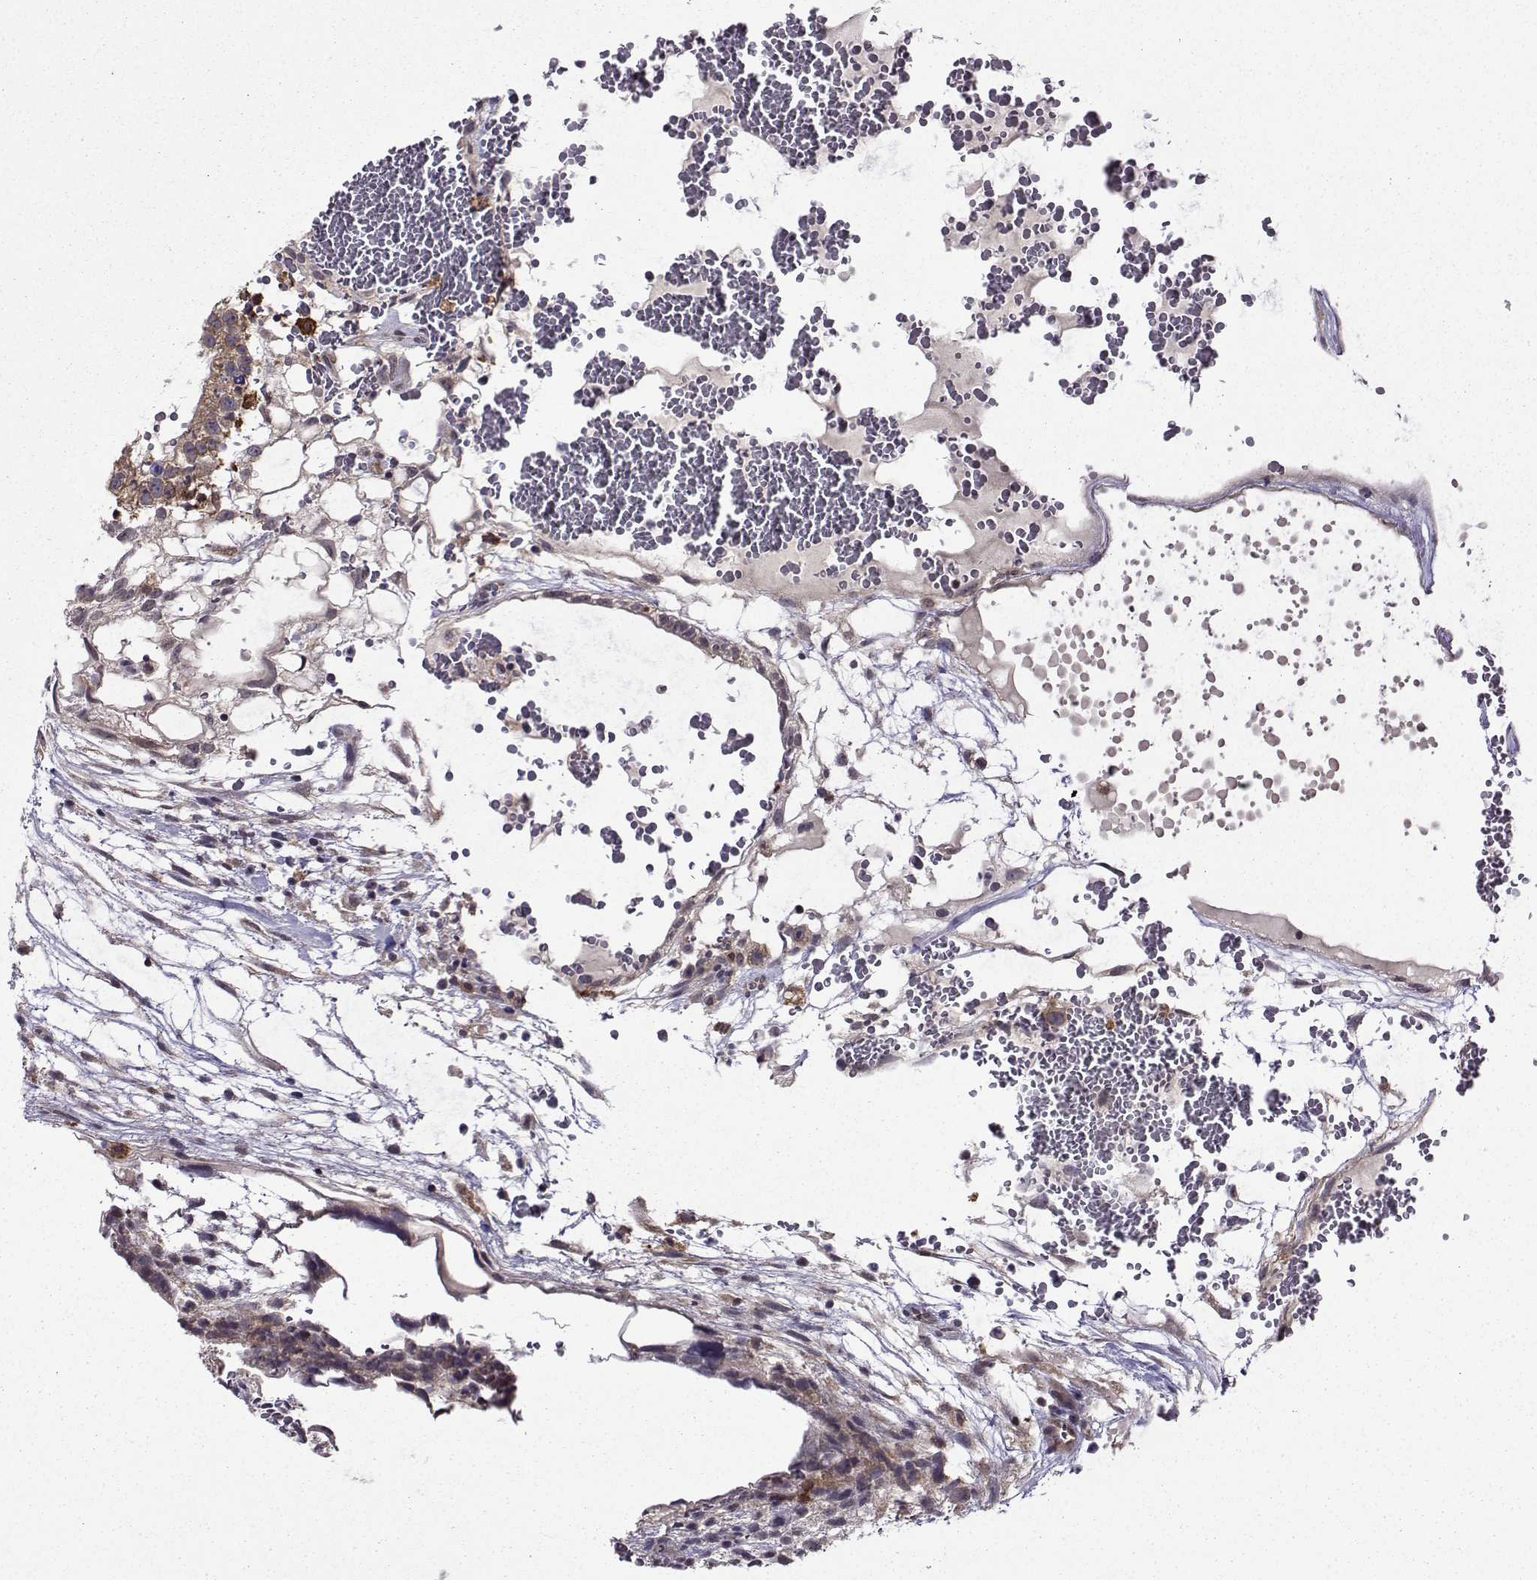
{"staining": {"intensity": "moderate", "quantity": ">75%", "location": "cytoplasmic/membranous"}, "tissue": "testis cancer", "cell_type": "Tumor cells", "image_type": "cancer", "snomed": [{"axis": "morphology", "description": "Normal tissue, NOS"}, {"axis": "morphology", "description": "Carcinoma, Embryonal, NOS"}, {"axis": "topography", "description": "Testis"}], "caption": "Embryonal carcinoma (testis) stained with a brown dye exhibits moderate cytoplasmic/membranous positive expression in about >75% of tumor cells.", "gene": "DDX20", "patient": {"sex": "male", "age": 32}}